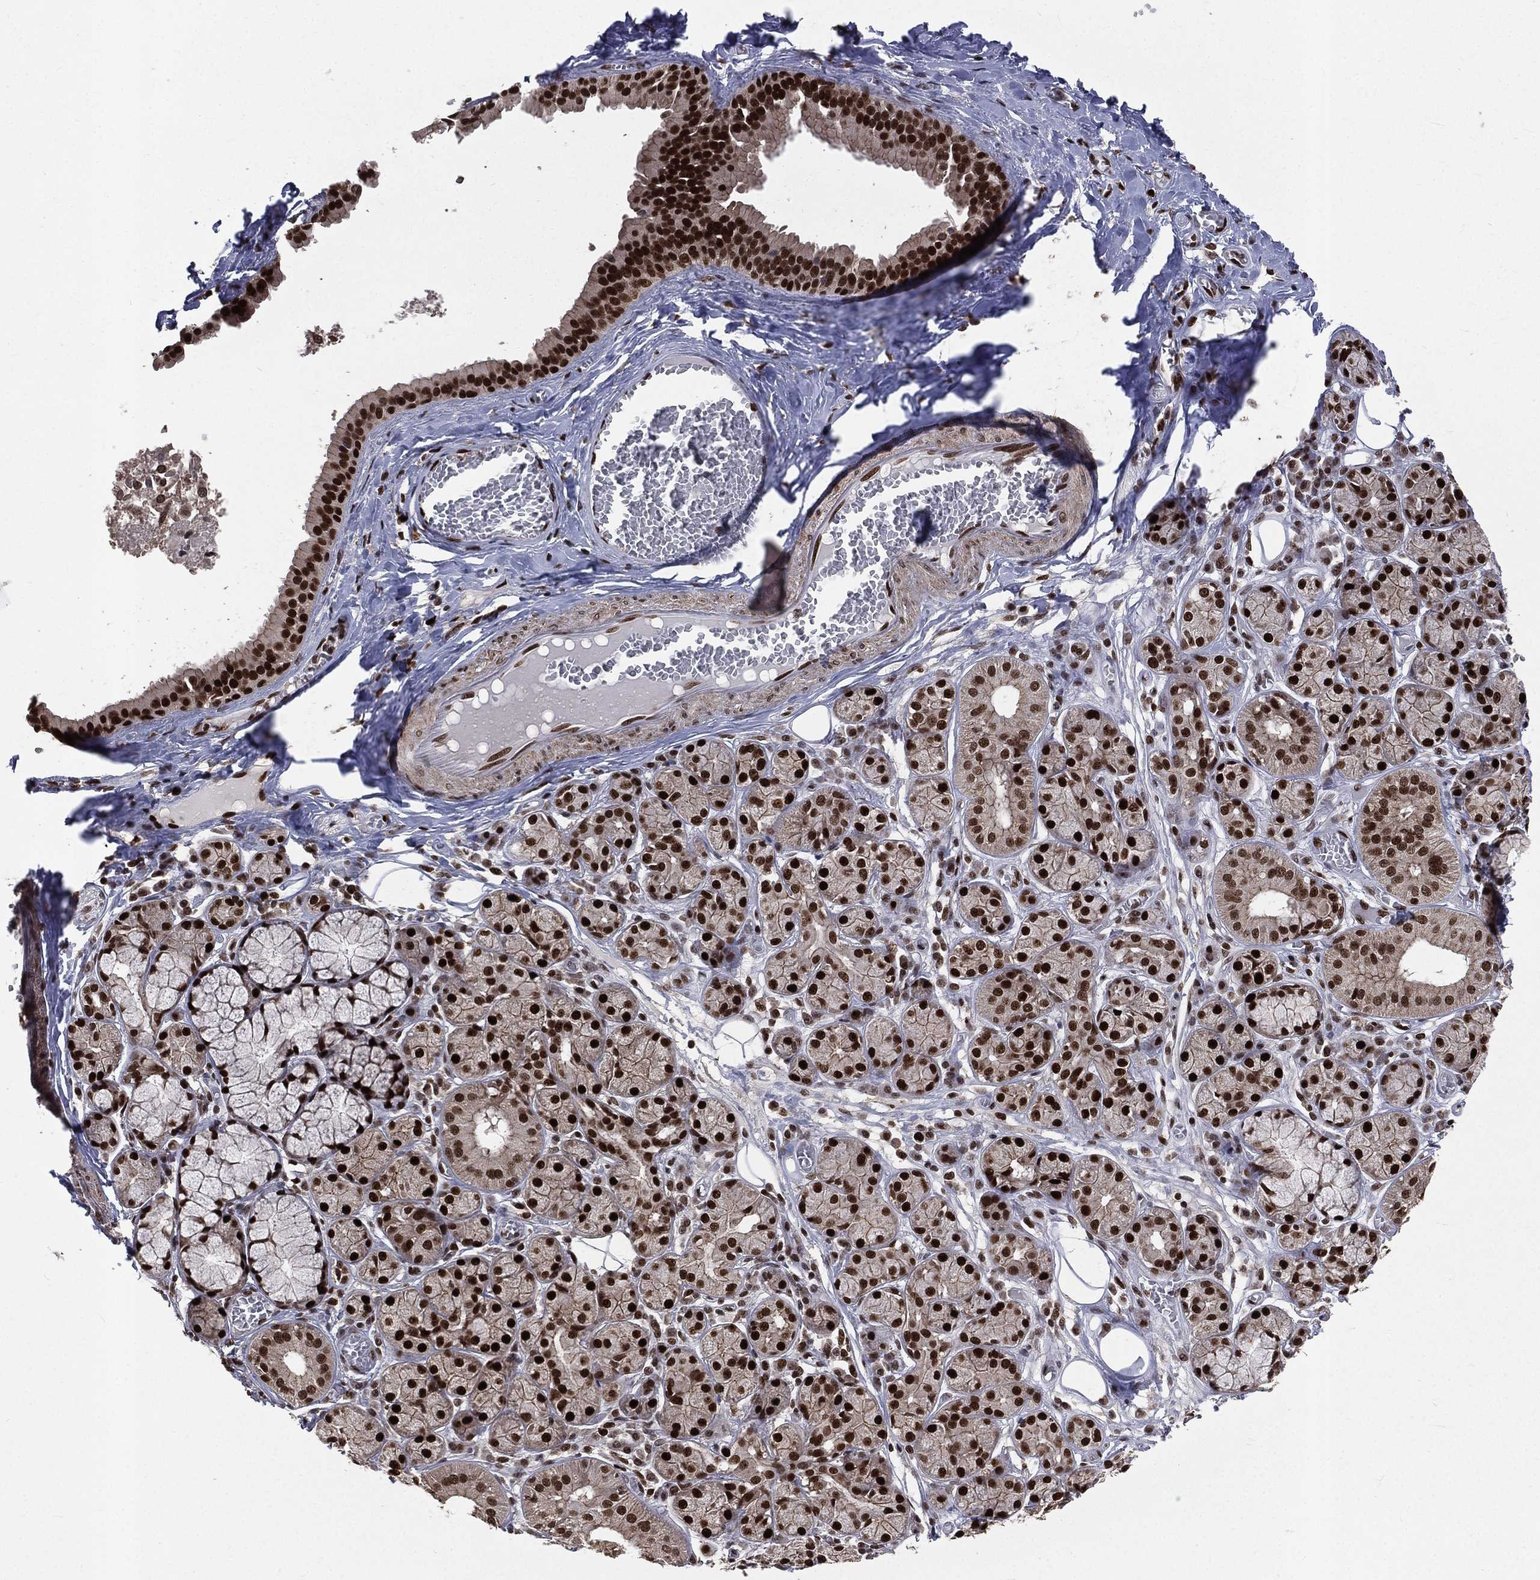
{"staining": {"intensity": "strong", "quantity": ">75%", "location": "nuclear"}, "tissue": "salivary gland", "cell_type": "Glandular cells", "image_type": "normal", "snomed": [{"axis": "morphology", "description": "Normal tissue, NOS"}, {"axis": "topography", "description": "Salivary gland"}], "caption": "IHC (DAB) staining of benign salivary gland shows strong nuclear protein staining in approximately >75% of glandular cells.", "gene": "POLB", "patient": {"sex": "male", "age": 71}}